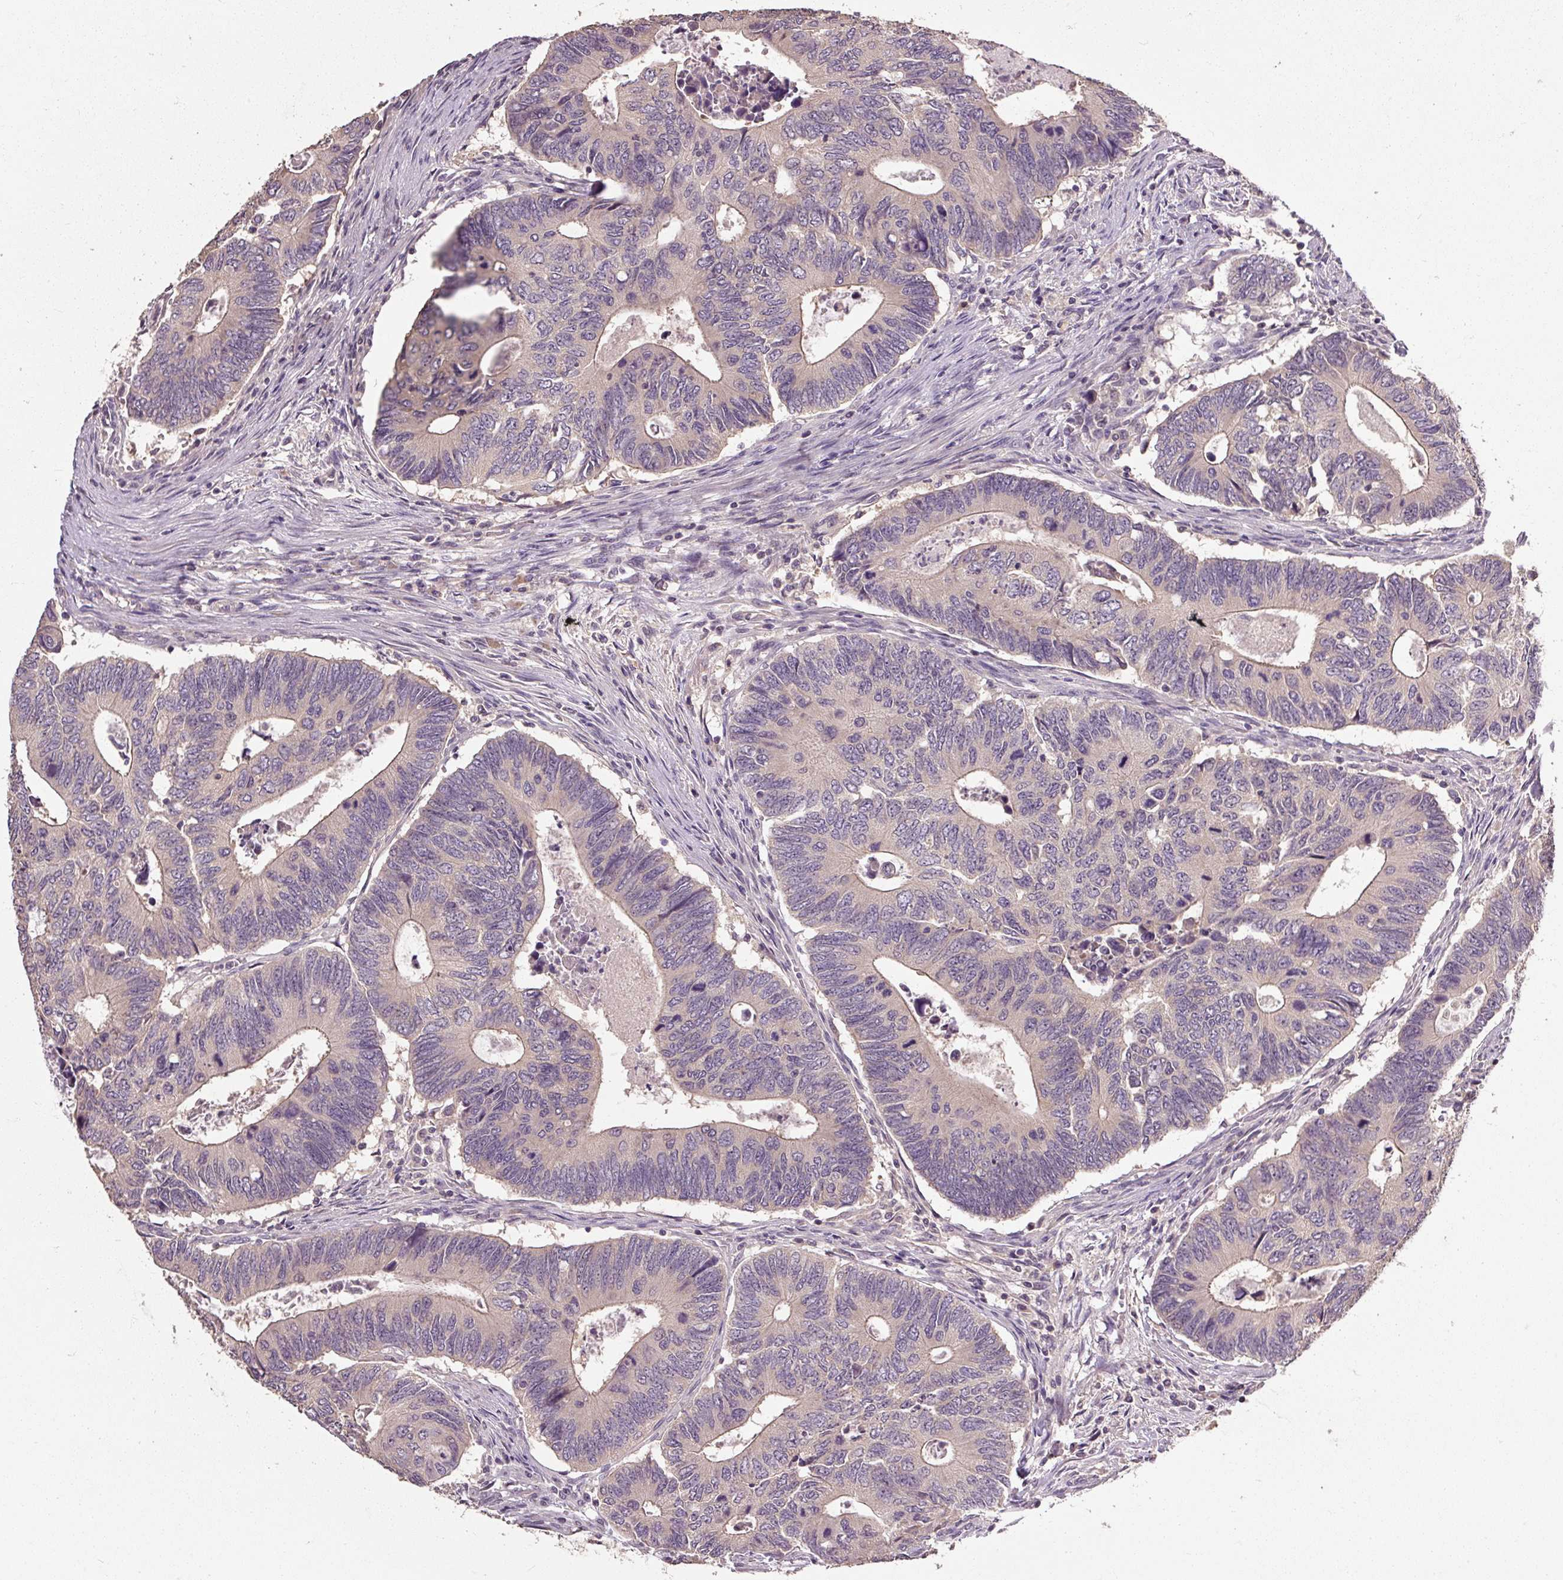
{"staining": {"intensity": "weak", "quantity": "<25%", "location": "cytoplasmic/membranous"}, "tissue": "colorectal cancer", "cell_type": "Tumor cells", "image_type": "cancer", "snomed": [{"axis": "morphology", "description": "Adenocarcinoma, NOS"}, {"axis": "topography", "description": "Colon"}], "caption": "The photomicrograph demonstrates no significant positivity in tumor cells of colorectal cancer (adenocarcinoma).", "gene": "CFAP65", "patient": {"sex": "male", "age": 87}}